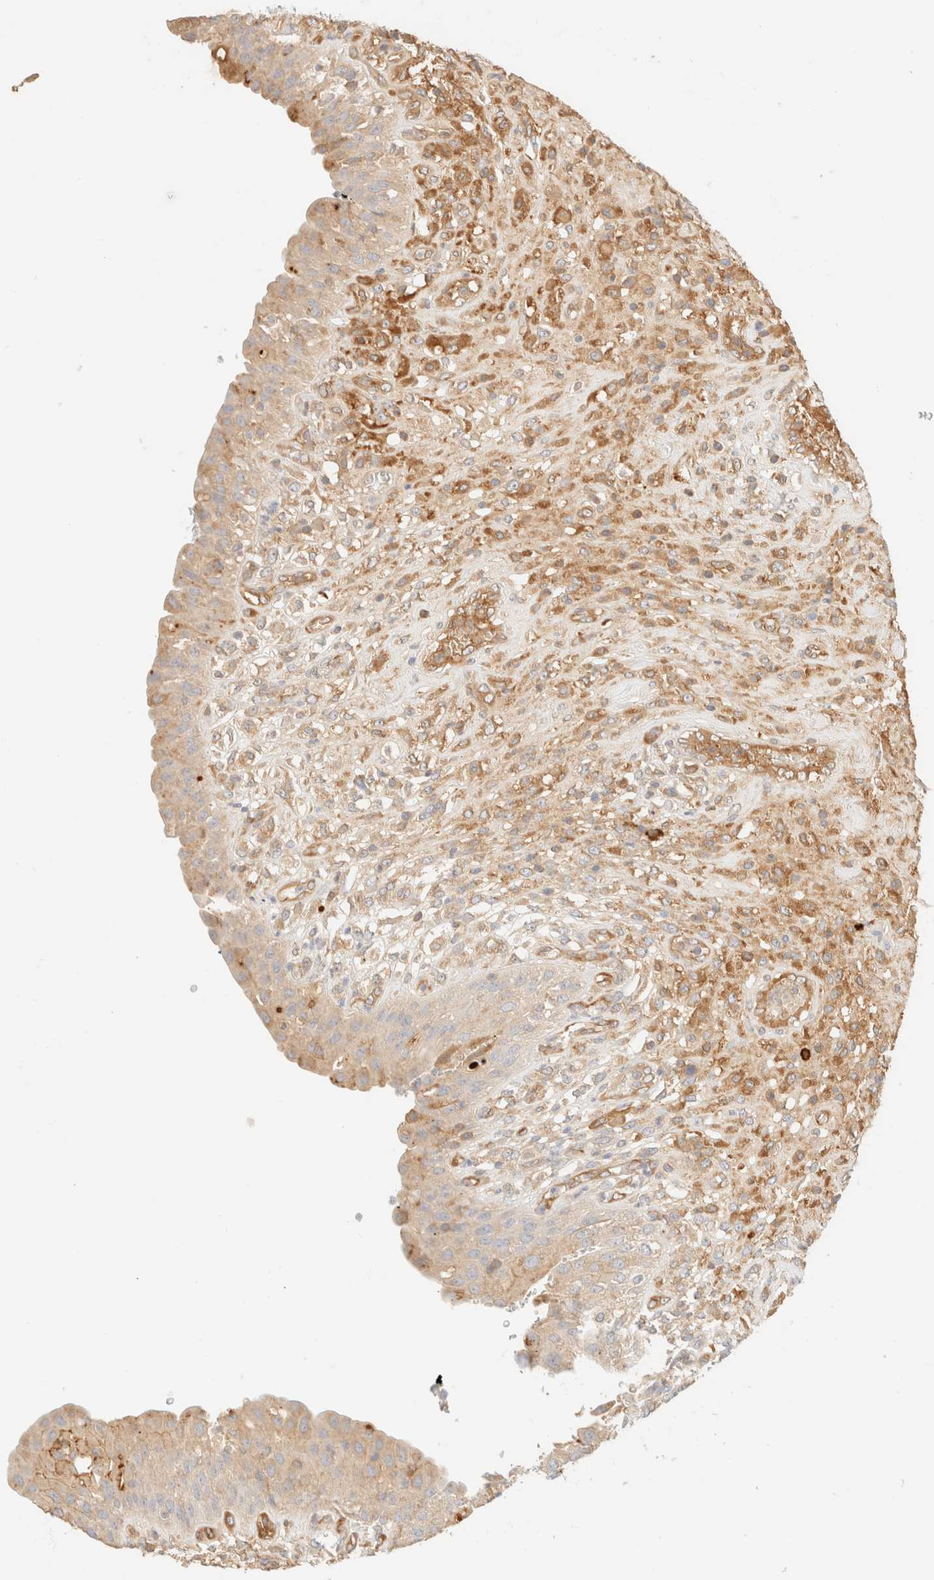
{"staining": {"intensity": "weak", "quantity": ">75%", "location": "cytoplasmic/membranous"}, "tissue": "urinary bladder", "cell_type": "Urothelial cells", "image_type": "normal", "snomed": [{"axis": "morphology", "description": "Normal tissue, NOS"}, {"axis": "topography", "description": "Urinary bladder"}], "caption": "DAB immunohistochemical staining of benign human urinary bladder reveals weak cytoplasmic/membranous protein staining in approximately >75% of urothelial cells. The staining was performed using DAB, with brown indicating positive protein expression. Nuclei are stained blue with hematoxylin.", "gene": "FHOD1", "patient": {"sex": "female", "age": 62}}